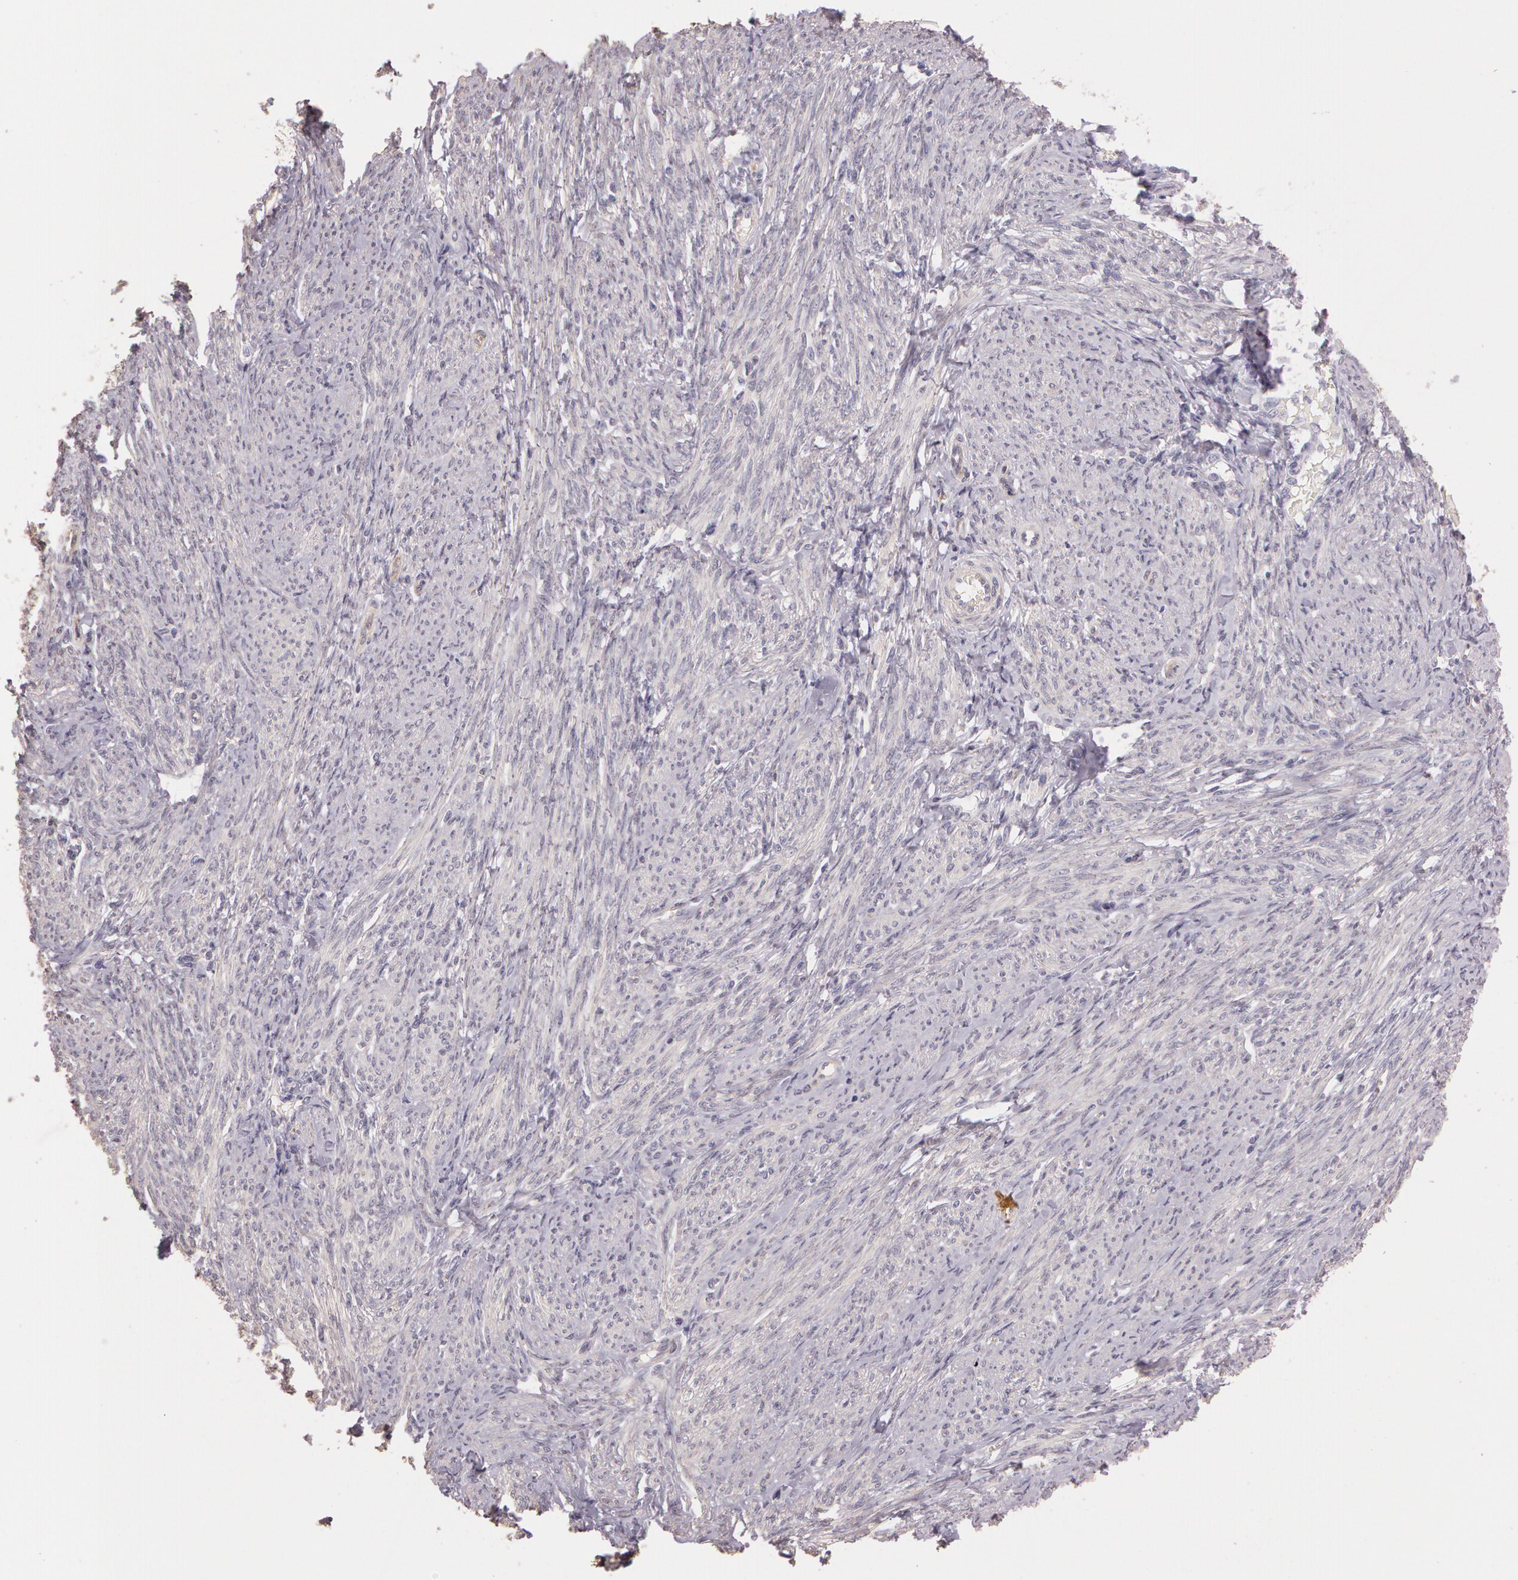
{"staining": {"intensity": "negative", "quantity": "none", "location": "none"}, "tissue": "smooth muscle", "cell_type": "Smooth muscle cells", "image_type": "normal", "snomed": [{"axis": "morphology", "description": "Normal tissue, NOS"}, {"axis": "topography", "description": "Smooth muscle"}, {"axis": "topography", "description": "Cervix"}], "caption": "Human smooth muscle stained for a protein using immunohistochemistry (IHC) shows no staining in smooth muscle cells.", "gene": "G2E3", "patient": {"sex": "female", "age": 70}}